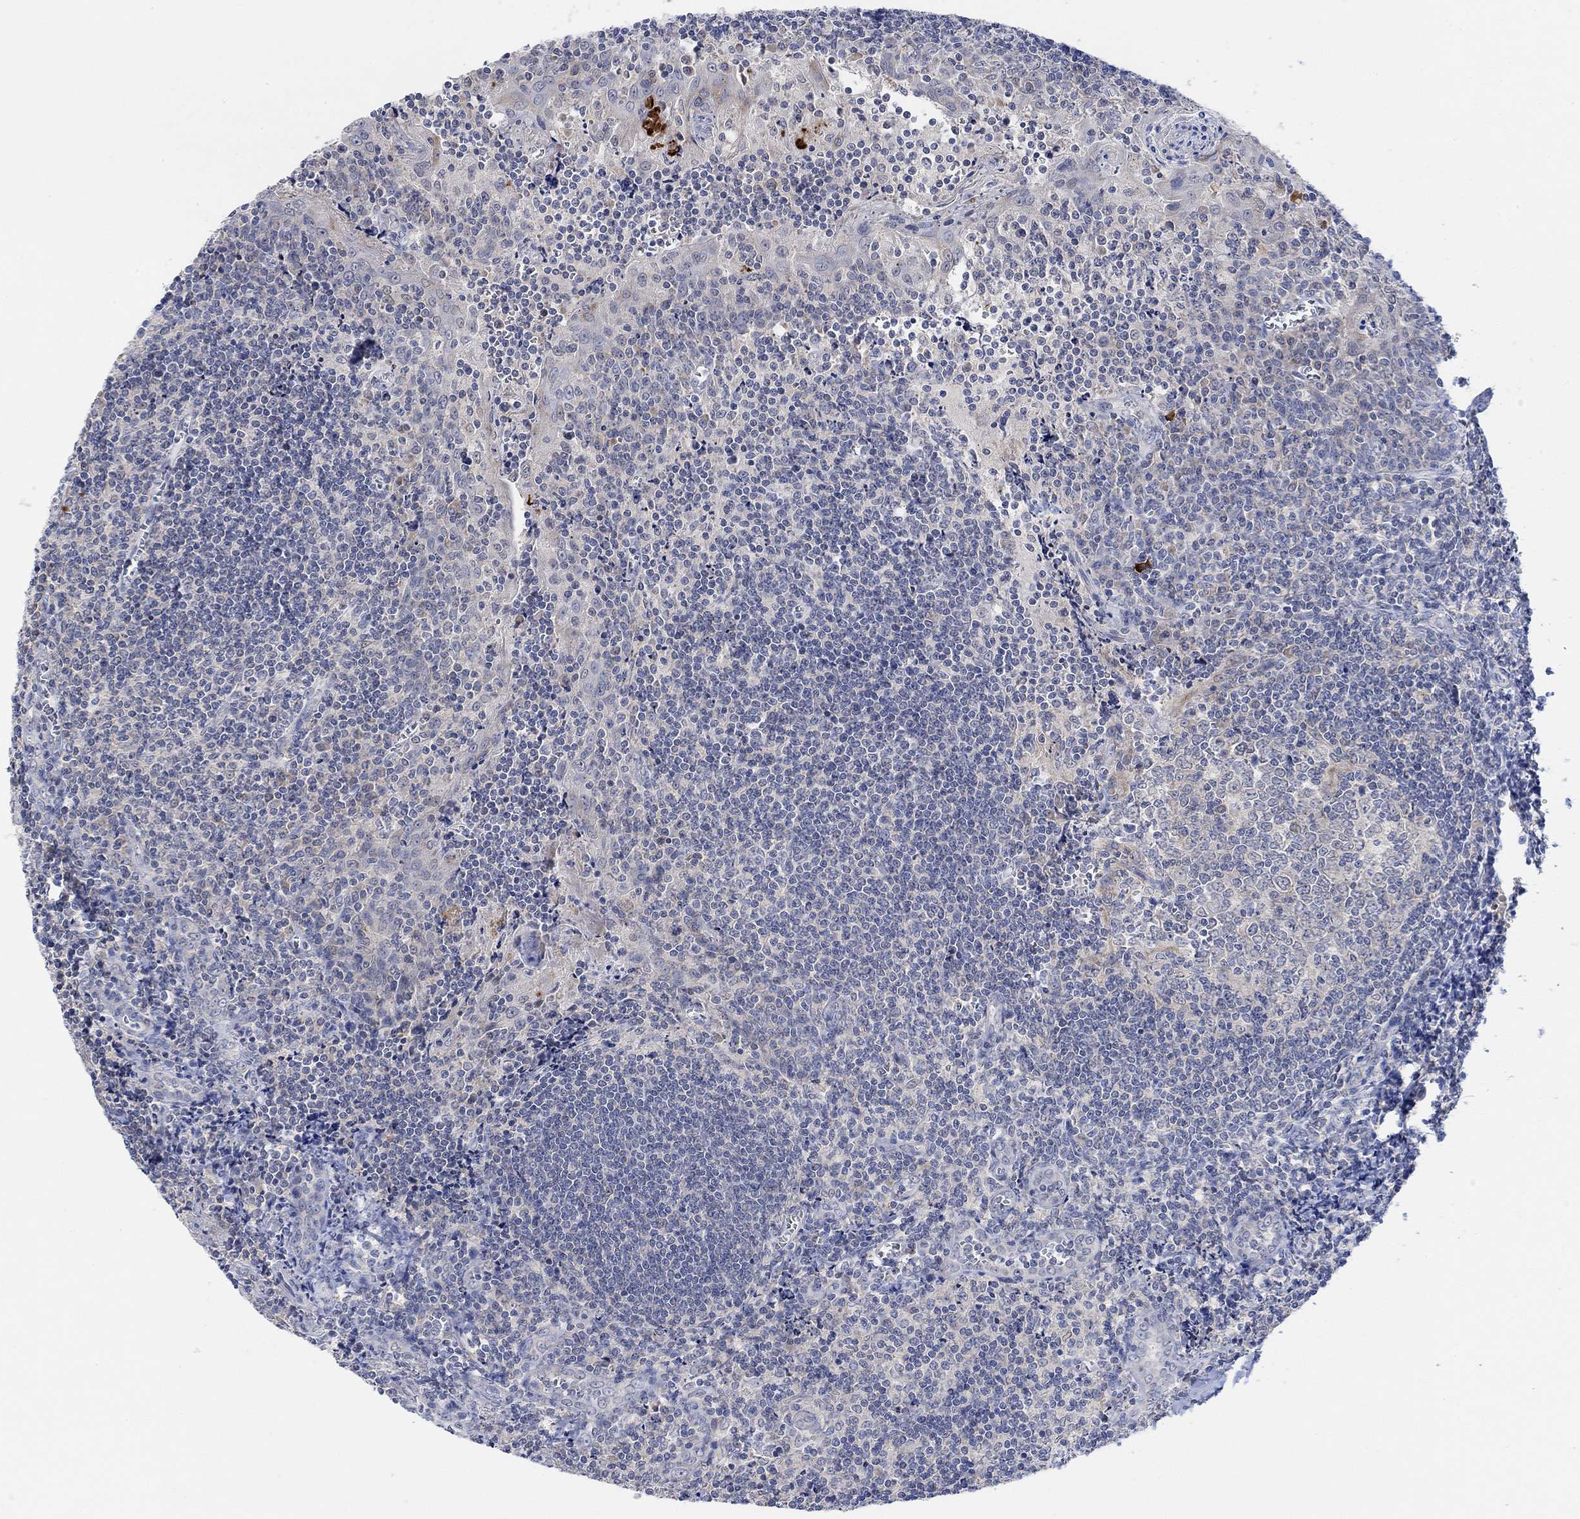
{"staining": {"intensity": "negative", "quantity": "none", "location": "none"}, "tissue": "tonsil", "cell_type": "Germinal center cells", "image_type": "normal", "snomed": [{"axis": "morphology", "description": "Normal tissue, NOS"}, {"axis": "morphology", "description": "Inflammation, NOS"}, {"axis": "topography", "description": "Tonsil"}], "caption": "DAB (3,3'-diaminobenzidine) immunohistochemical staining of benign tonsil shows no significant expression in germinal center cells.", "gene": "RIMS1", "patient": {"sex": "female", "age": 31}}